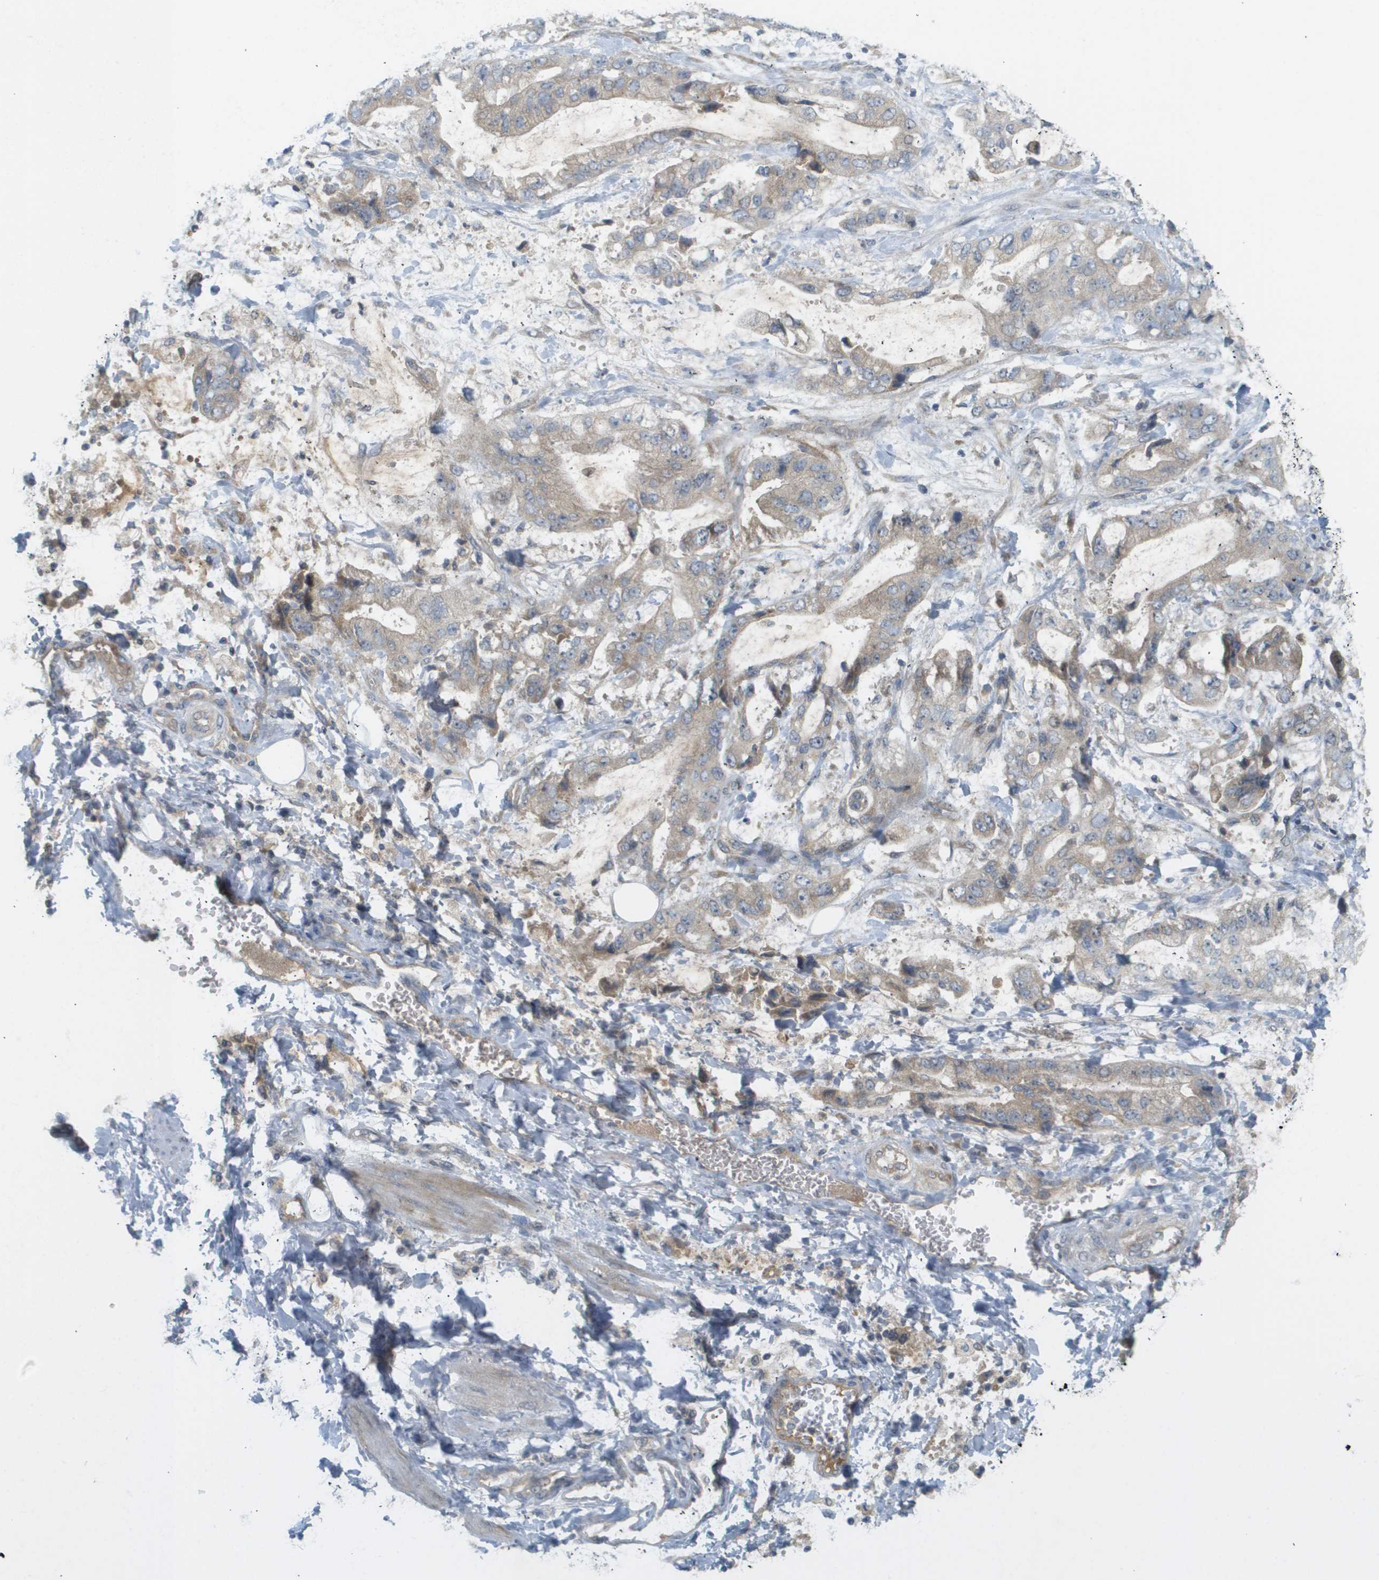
{"staining": {"intensity": "weak", "quantity": ">75%", "location": "cytoplasmic/membranous"}, "tissue": "stomach cancer", "cell_type": "Tumor cells", "image_type": "cancer", "snomed": [{"axis": "morphology", "description": "Normal tissue, NOS"}, {"axis": "morphology", "description": "Adenocarcinoma, NOS"}, {"axis": "topography", "description": "Stomach"}], "caption": "An IHC photomicrograph of neoplastic tissue is shown. Protein staining in brown labels weak cytoplasmic/membranous positivity in stomach adenocarcinoma within tumor cells.", "gene": "PROC", "patient": {"sex": "male", "age": 62}}